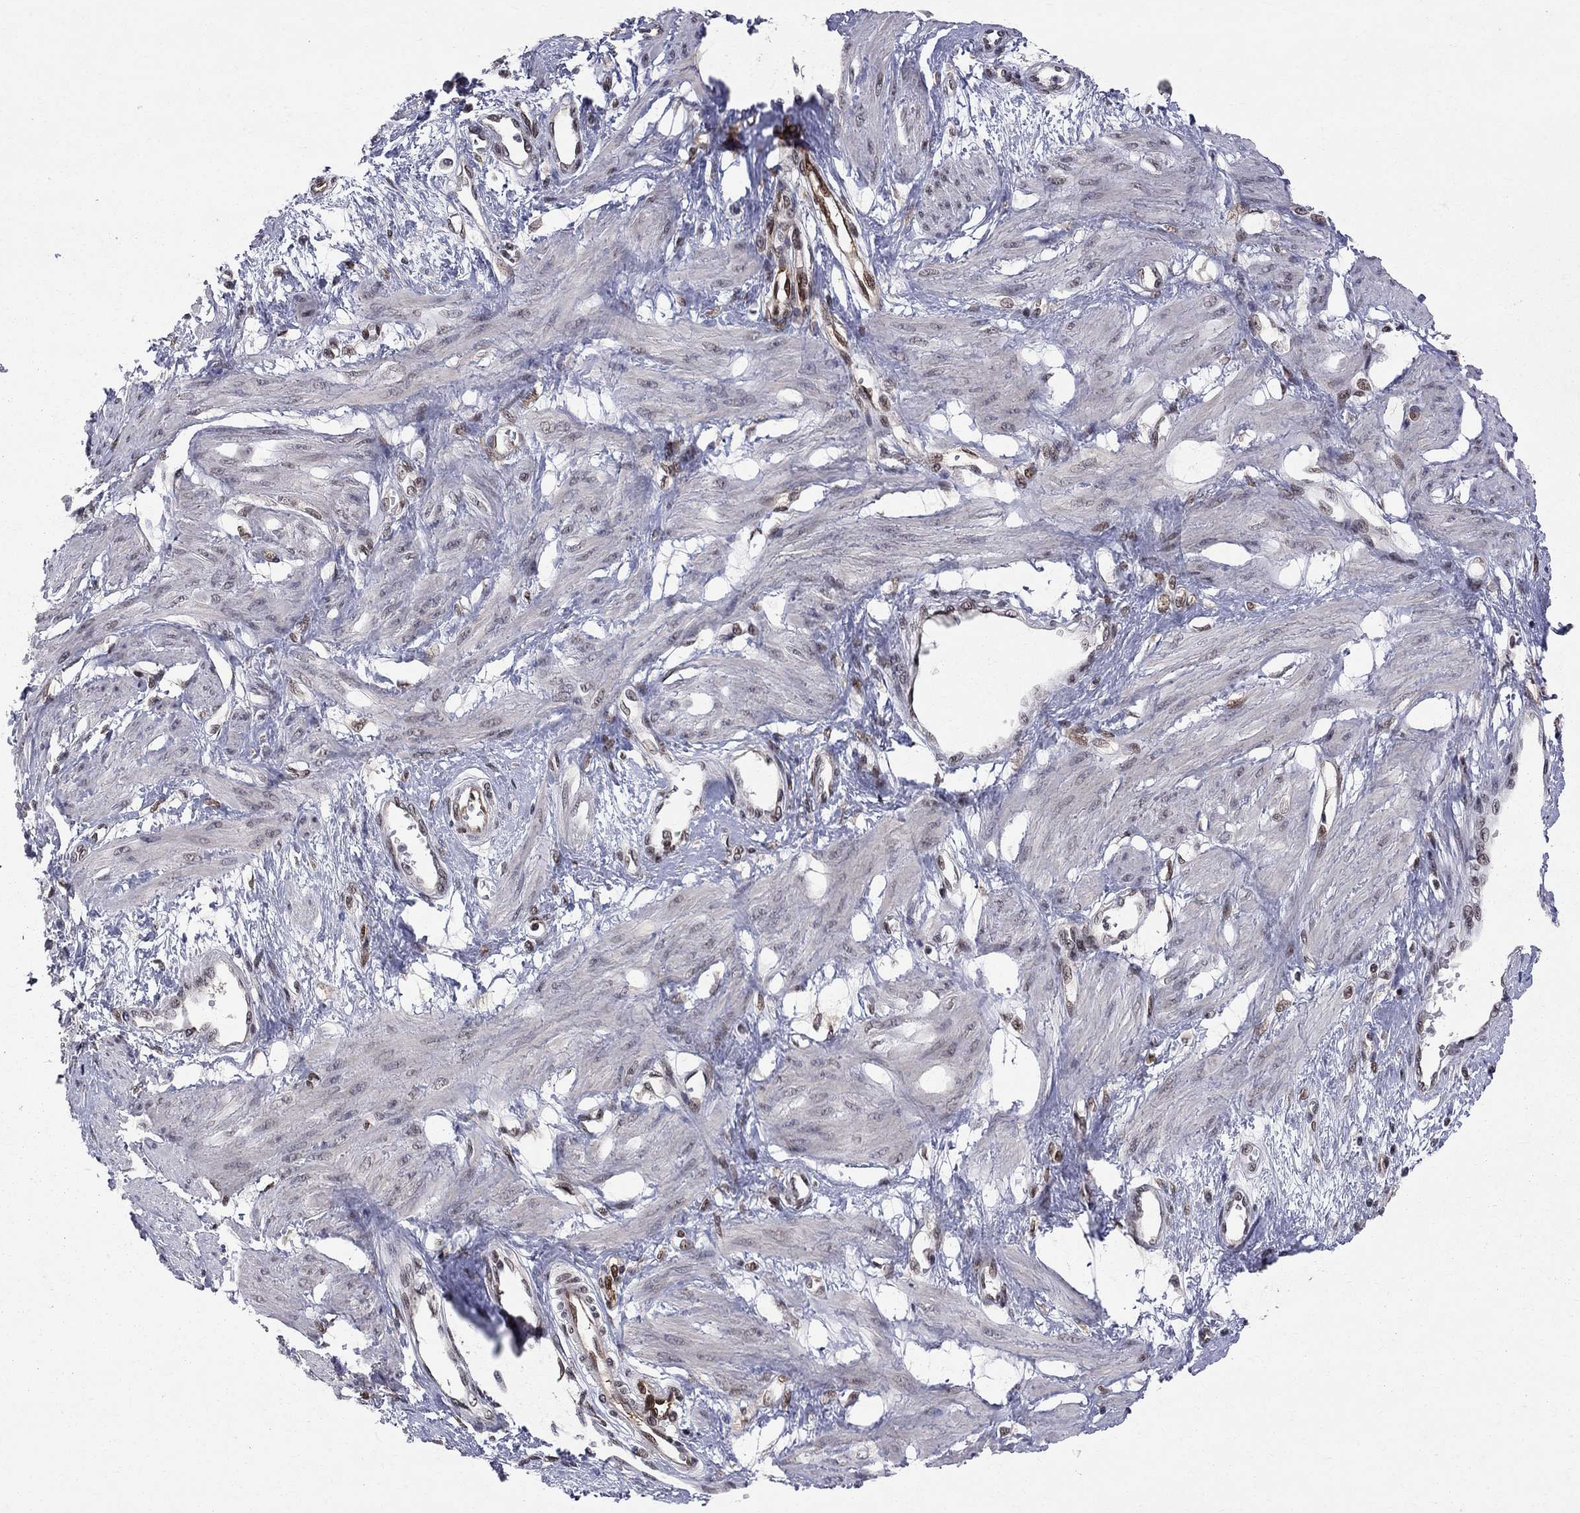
{"staining": {"intensity": "strong", "quantity": "25%-75%", "location": "nuclear"}, "tissue": "smooth muscle", "cell_type": "Smooth muscle cells", "image_type": "normal", "snomed": [{"axis": "morphology", "description": "Normal tissue, NOS"}, {"axis": "topography", "description": "Smooth muscle"}, {"axis": "topography", "description": "Uterus"}], "caption": "Immunohistochemical staining of normal smooth muscle demonstrates high levels of strong nuclear staining in approximately 25%-75% of smooth muscle cells. (IHC, brightfield microscopy, high magnification).", "gene": "SAP30L", "patient": {"sex": "female", "age": 39}}